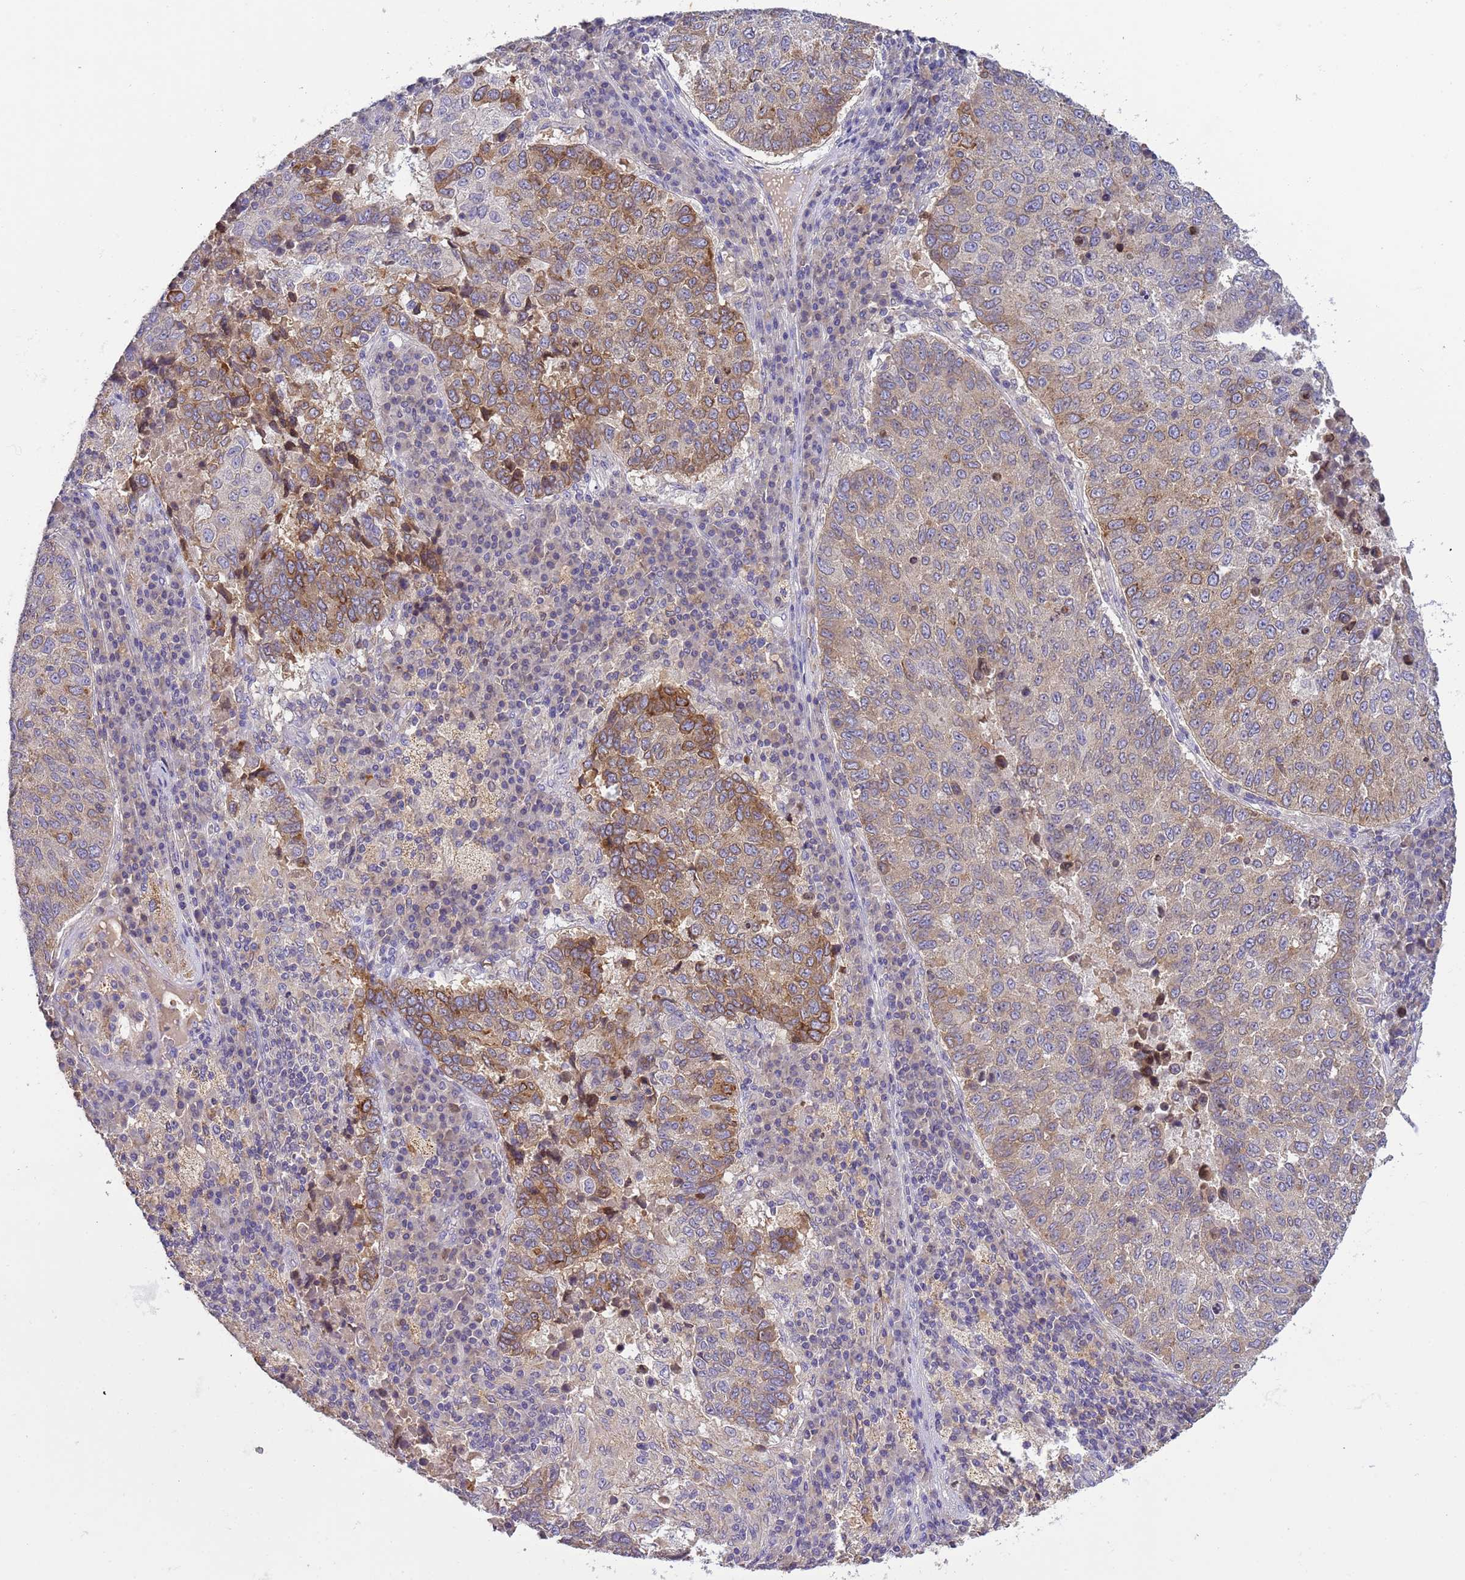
{"staining": {"intensity": "moderate", "quantity": "25%-75%", "location": "cytoplasmic/membranous"}, "tissue": "lung cancer", "cell_type": "Tumor cells", "image_type": "cancer", "snomed": [{"axis": "morphology", "description": "Squamous cell carcinoma, NOS"}, {"axis": "topography", "description": "Lung"}], "caption": "A medium amount of moderate cytoplasmic/membranous staining is identified in about 25%-75% of tumor cells in squamous cell carcinoma (lung) tissue.", "gene": "PLCXD3", "patient": {"sex": "male", "age": 73}}